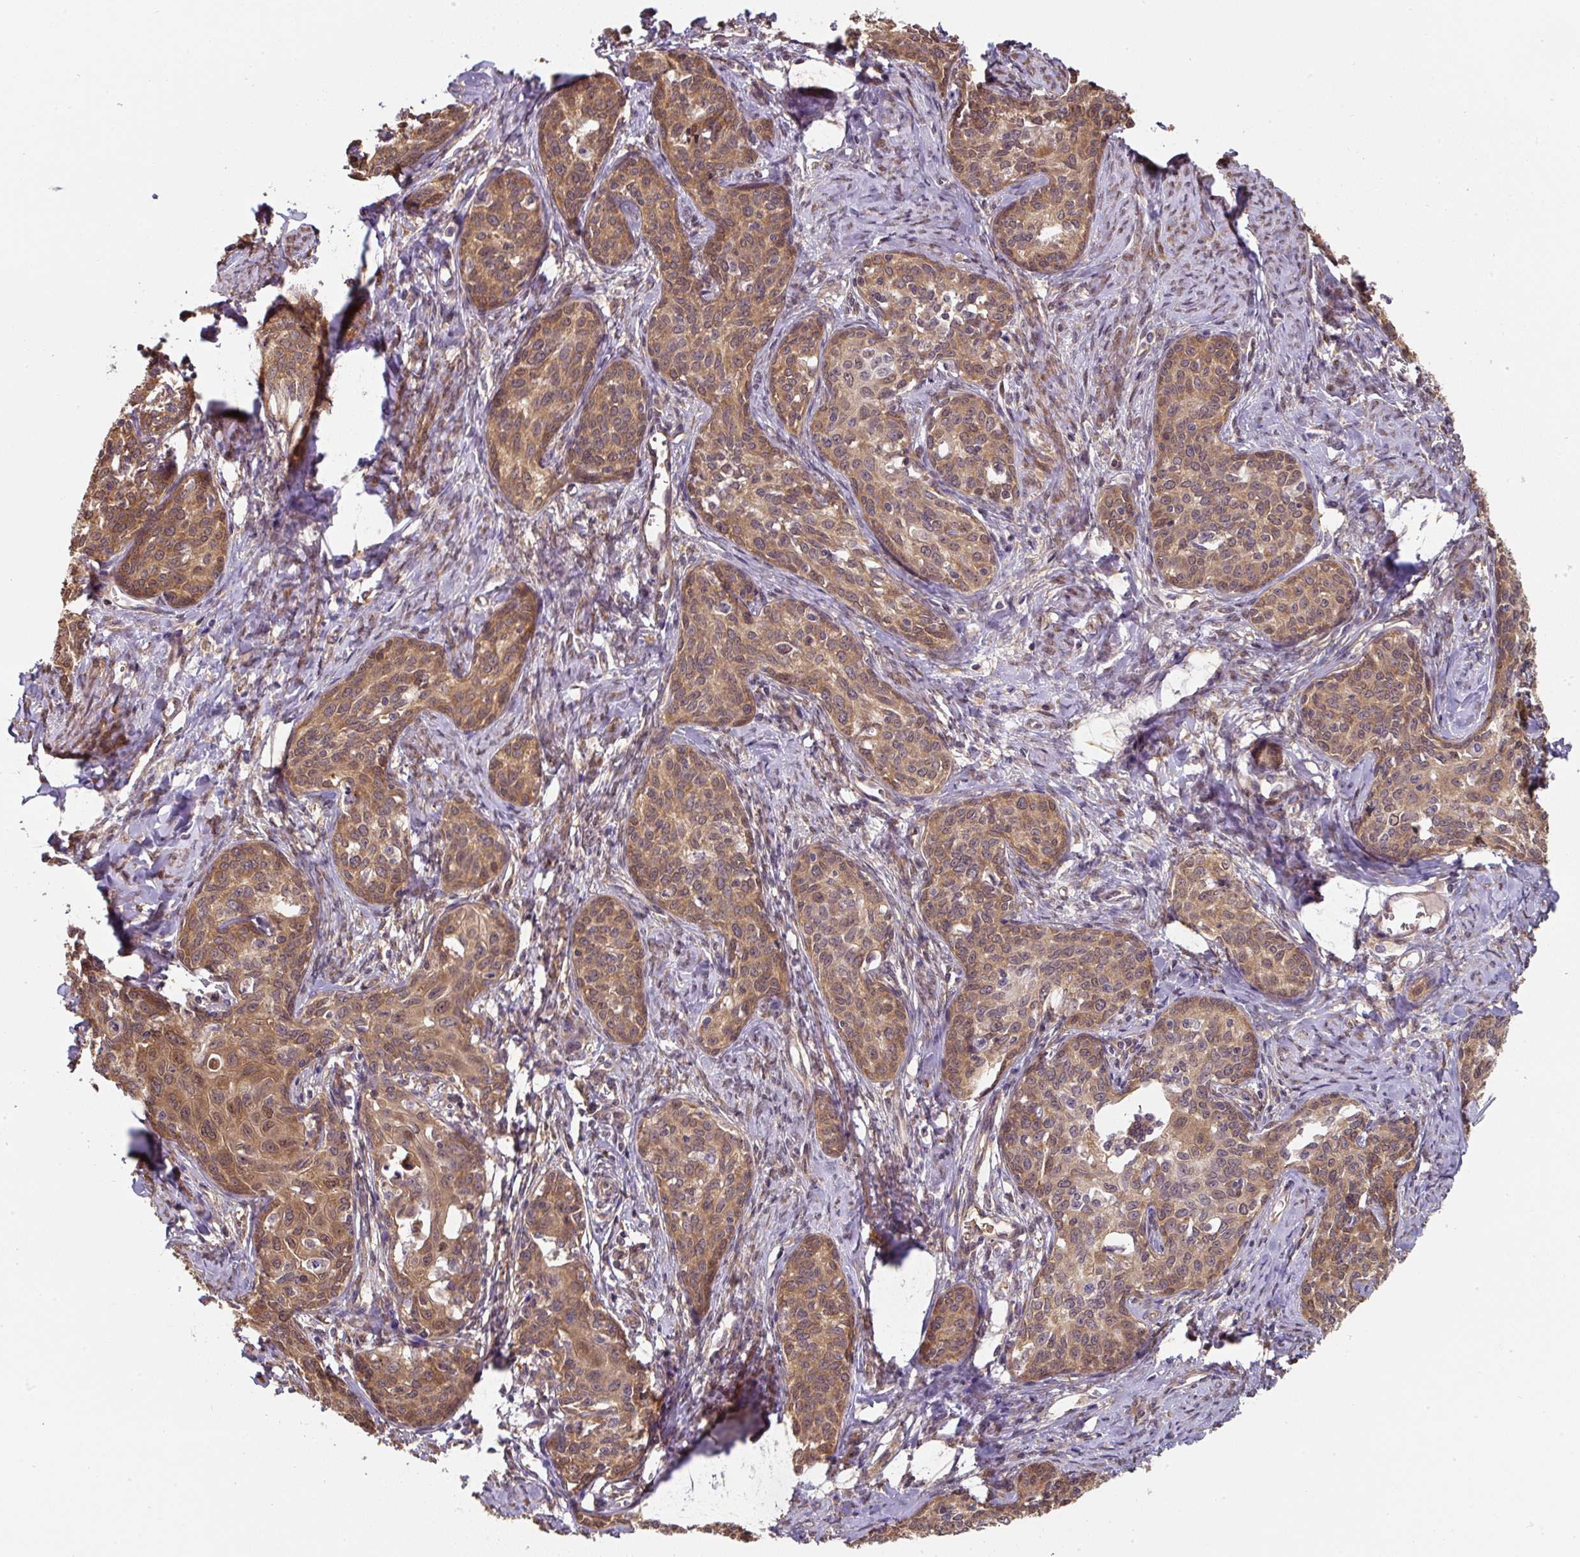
{"staining": {"intensity": "moderate", "quantity": ">75%", "location": "cytoplasmic/membranous,nuclear"}, "tissue": "cervical cancer", "cell_type": "Tumor cells", "image_type": "cancer", "snomed": [{"axis": "morphology", "description": "Squamous cell carcinoma, NOS"}, {"axis": "morphology", "description": "Adenocarcinoma, NOS"}, {"axis": "topography", "description": "Cervix"}], "caption": "Cervical adenocarcinoma stained with a brown dye demonstrates moderate cytoplasmic/membranous and nuclear positive expression in about >75% of tumor cells.", "gene": "ST13", "patient": {"sex": "female", "age": 52}}